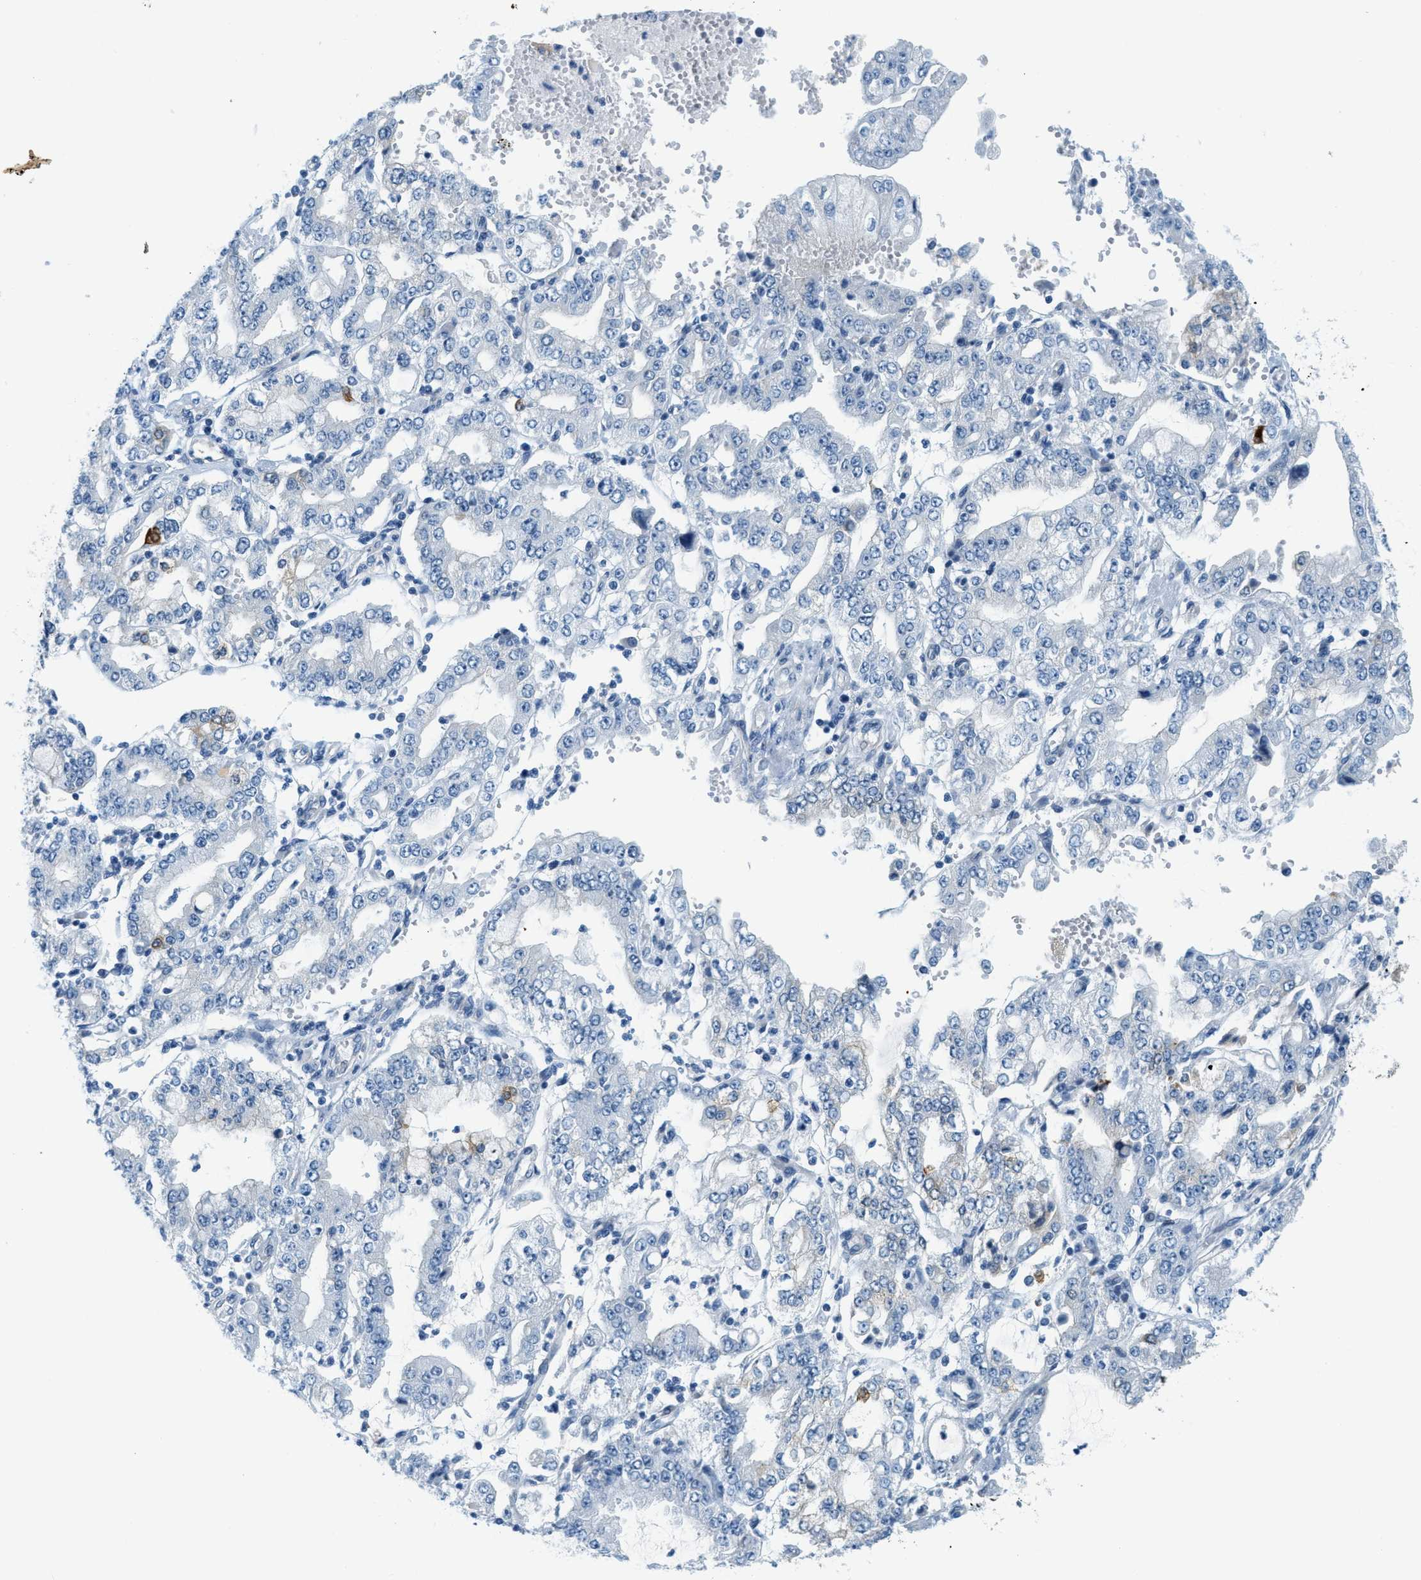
{"staining": {"intensity": "negative", "quantity": "none", "location": "none"}, "tissue": "stomach cancer", "cell_type": "Tumor cells", "image_type": "cancer", "snomed": [{"axis": "morphology", "description": "Adenocarcinoma, NOS"}, {"axis": "topography", "description": "Stomach"}], "caption": "An IHC image of stomach adenocarcinoma is shown. There is no staining in tumor cells of stomach adenocarcinoma.", "gene": "CYP4X1", "patient": {"sex": "male", "age": 76}}